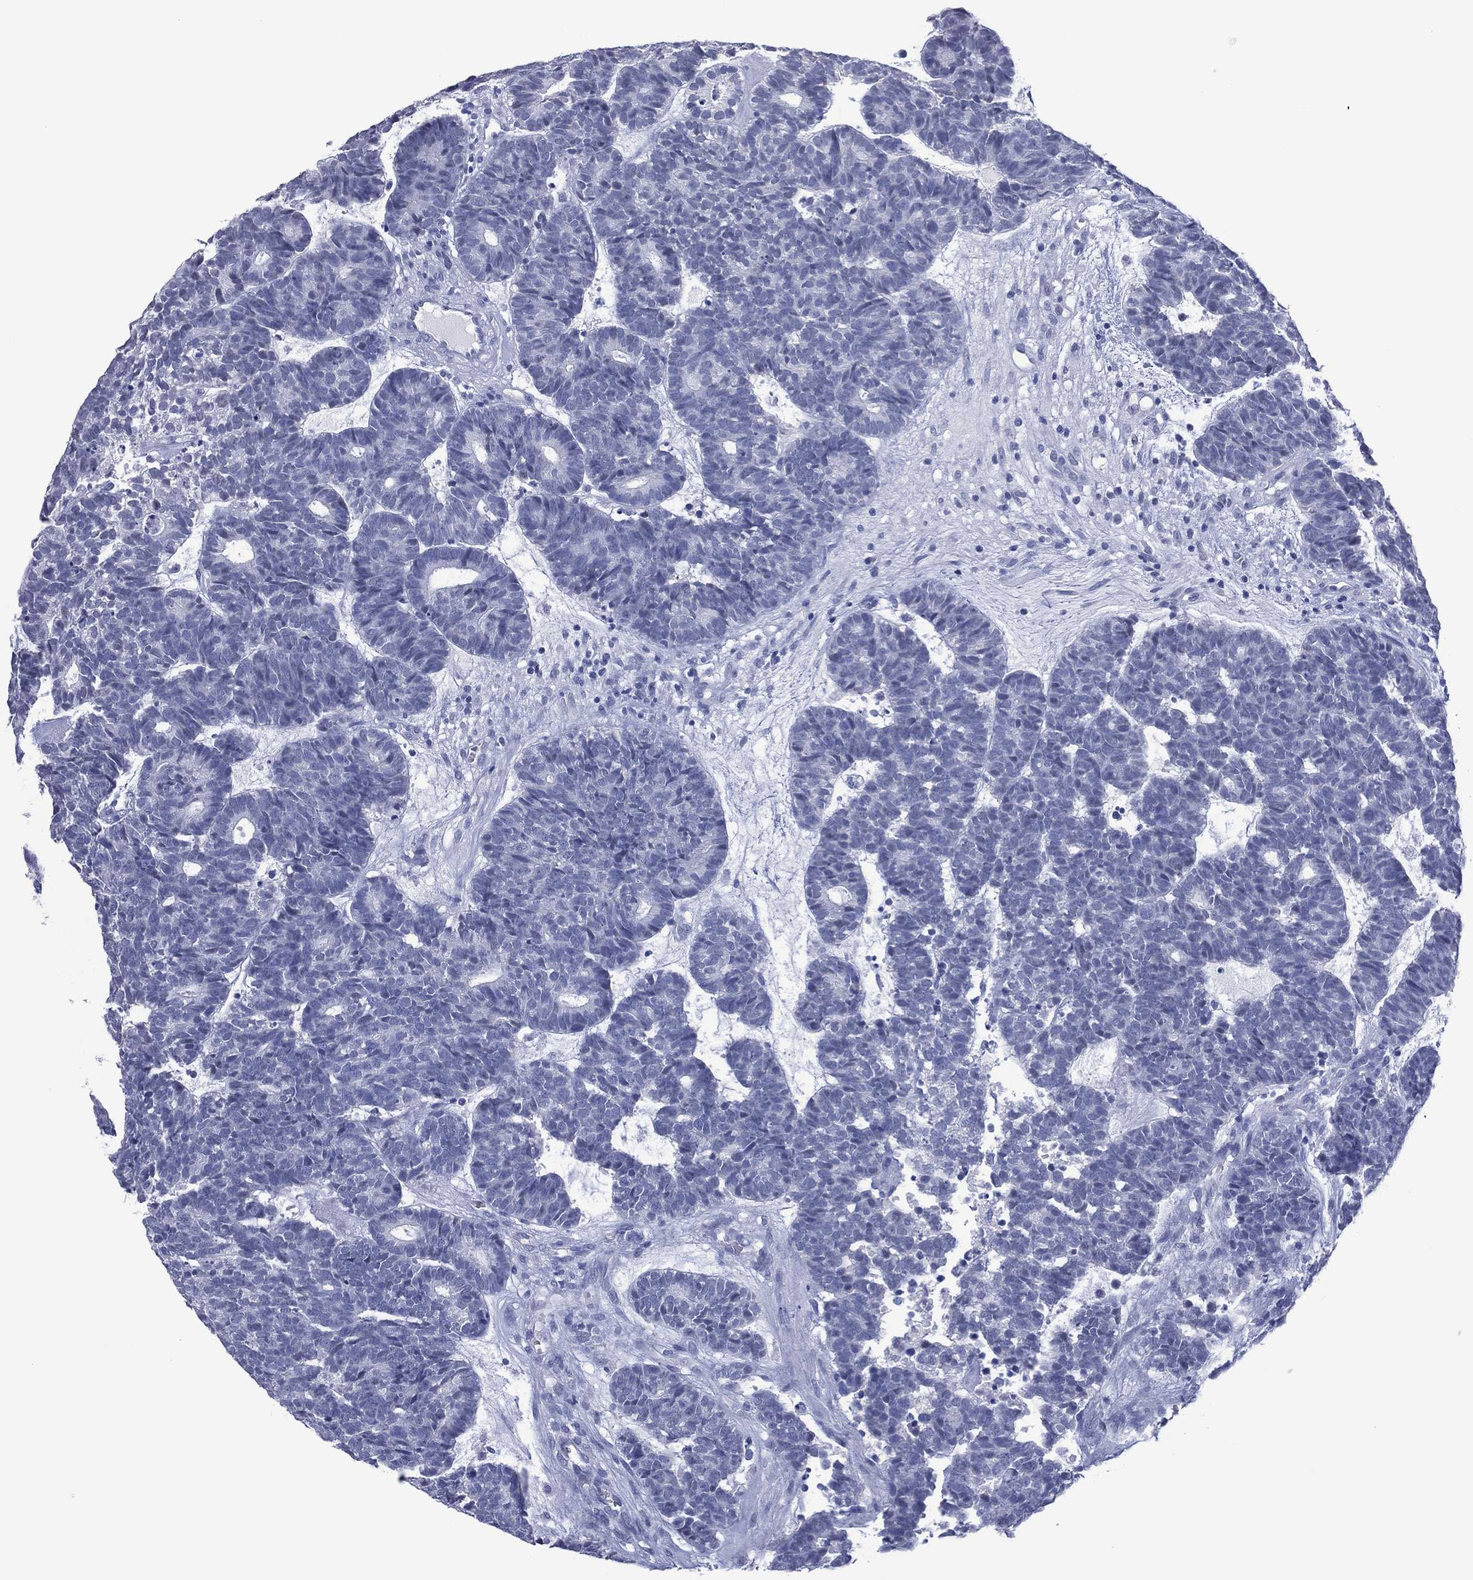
{"staining": {"intensity": "negative", "quantity": "none", "location": "none"}, "tissue": "head and neck cancer", "cell_type": "Tumor cells", "image_type": "cancer", "snomed": [{"axis": "morphology", "description": "Adenocarcinoma, NOS"}, {"axis": "topography", "description": "Head-Neck"}], "caption": "This histopathology image is of adenocarcinoma (head and neck) stained with immunohistochemistry to label a protein in brown with the nuclei are counter-stained blue. There is no expression in tumor cells.", "gene": "UTF1", "patient": {"sex": "female", "age": 81}}